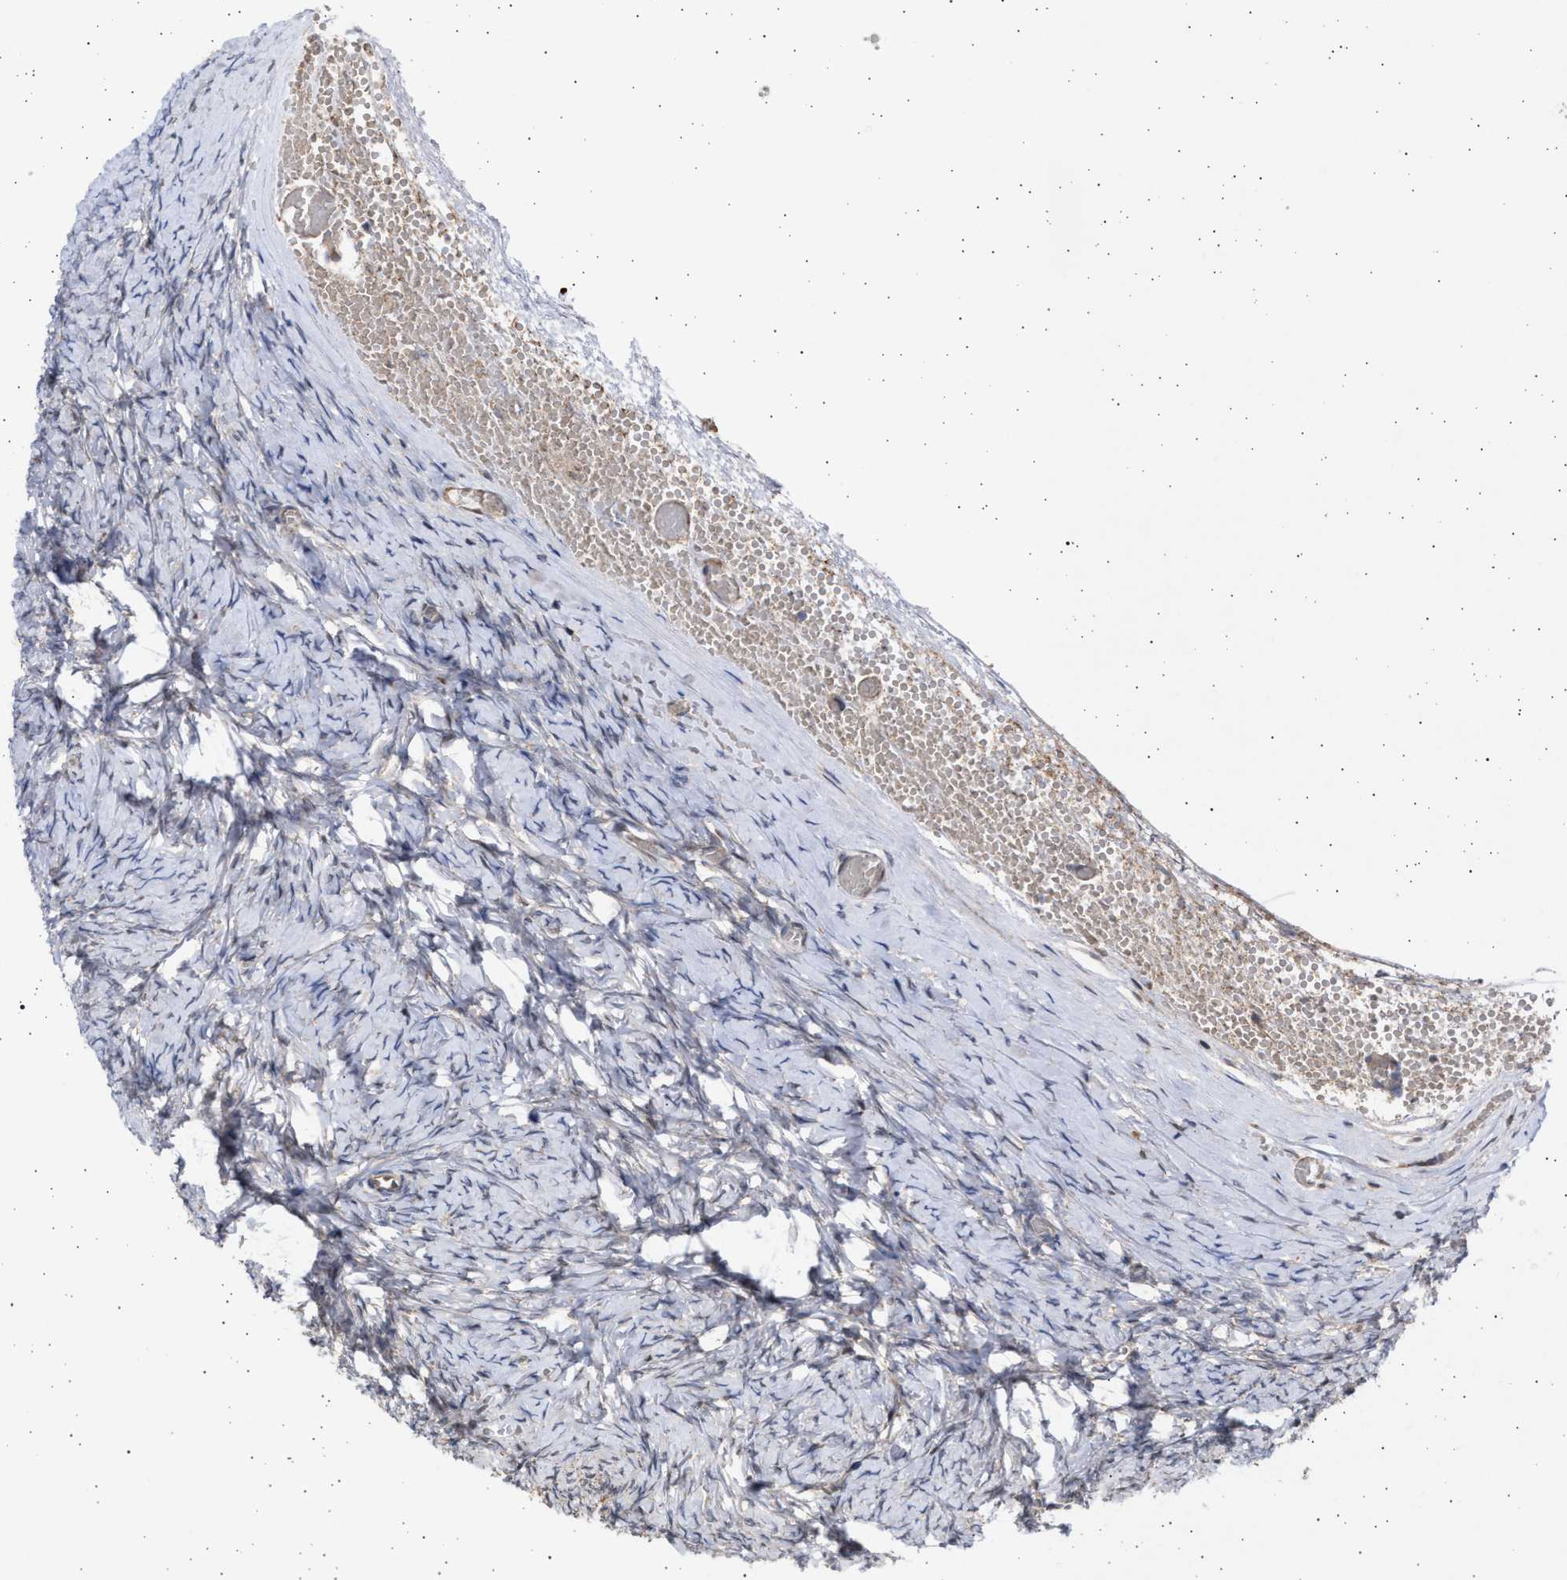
{"staining": {"intensity": "weak", "quantity": "25%-75%", "location": "cytoplasmic/membranous"}, "tissue": "ovary", "cell_type": "Ovarian stroma cells", "image_type": "normal", "snomed": [{"axis": "morphology", "description": "Normal tissue, NOS"}, {"axis": "topography", "description": "Ovary"}], "caption": "A histopathology image of human ovary stained for a protein demonstrates weak cytoplasmic/membranous brown staining in ovarian stroma cells. The protein is shown in brown color, while the nuclei are stained blue.", "gene": "TTC19", "patient": {"sex": "female", "age": 27}}